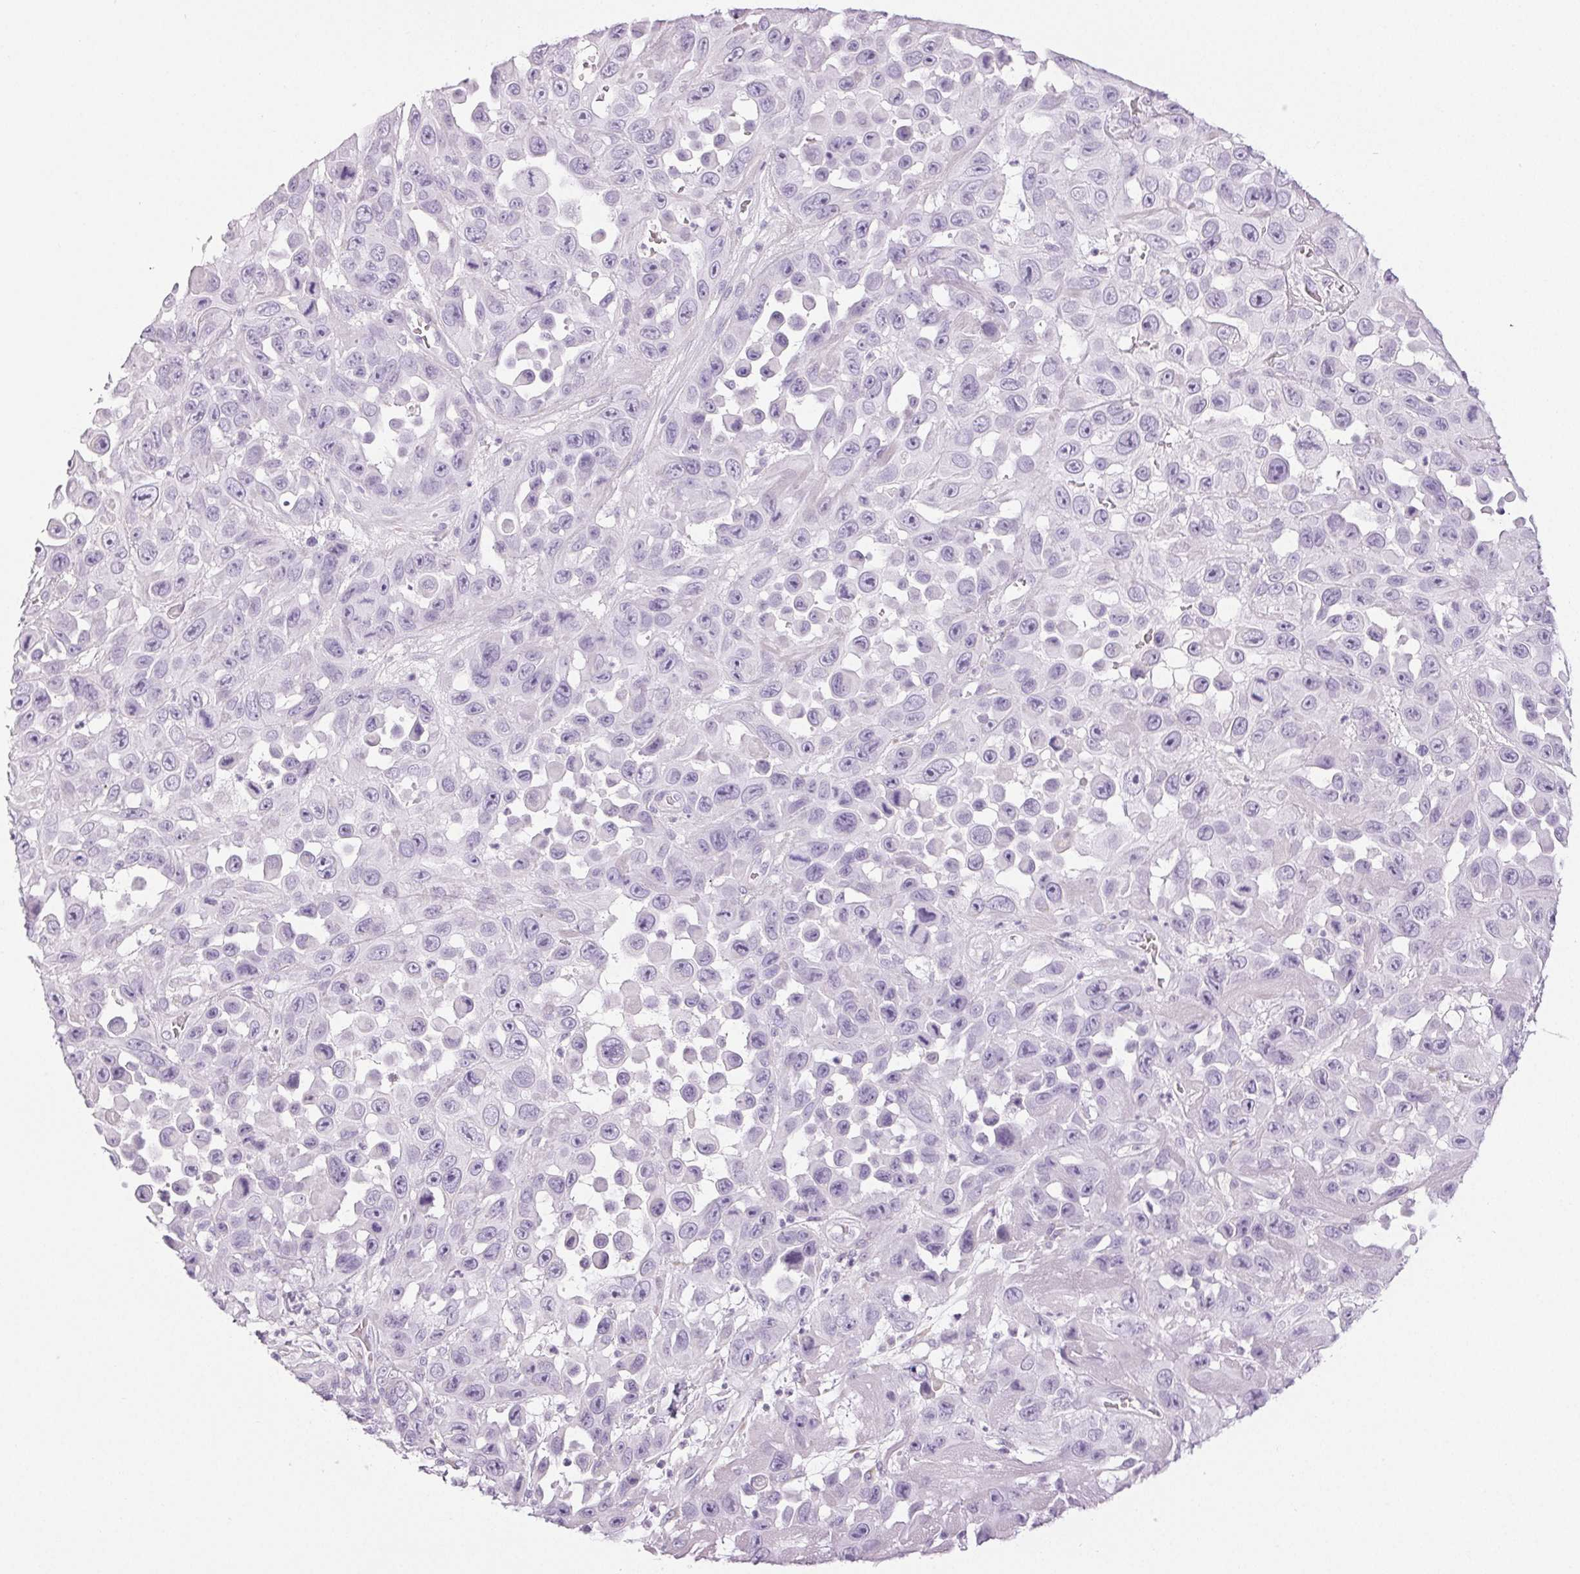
{"staining": {"intensity": "negative", "quantity": "none", "location": "none"}, "tissue": "skin cancer", "cell_type": "Tumor cells", "image_type": "cancer", "snomed": [{"axis": "morphology", "description": "Squamous cell carcinoma, NOS"}, {"axis": "topography", "description": "Skin"}], "caption": "High magnification brightfield microscopy of skin cancer (squamous cell carcinoma) stained with DAB (brown) and counterstained with hematoxylin (blue): tumor cells show no significant staining.", "gene": "COL7A1", "patient": {"sex": "male", "age": 81}}